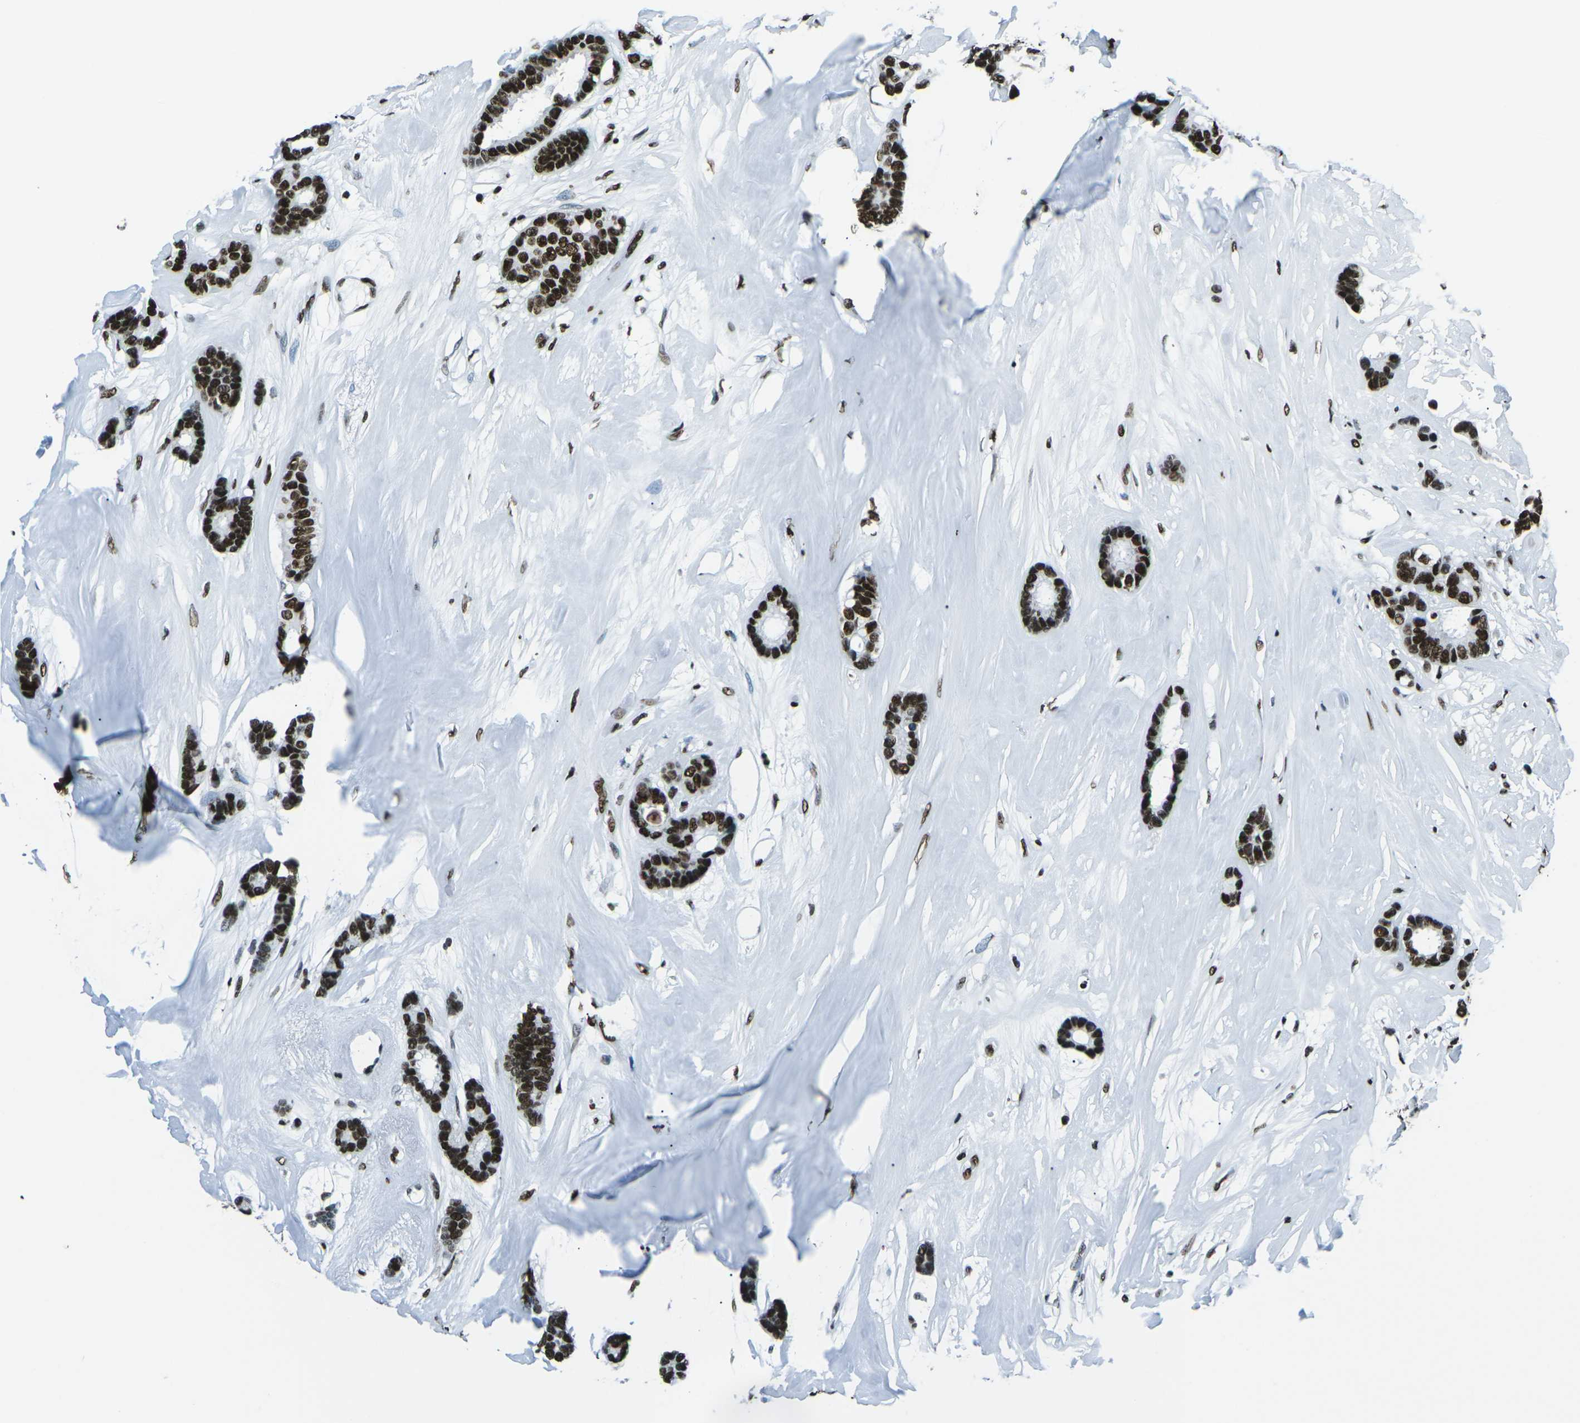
{"staining": {"intensity": "strong", "quantity": ">75%", "location": "nuclear"}, "tissue": "breast cancer", "cell_type": "Tumor cells", "image_type": "cancer", "snomed": [{"axis": "morphology", "description": "Duct carcinoma"}, {"axis": "topography", "description": "Breast"}], "caption": "Breast cancer stained for a protein shows strong nuclear positivity in tumor cells. (DAB IHC, brown staining for protein, blue staining for nuclei).", "gene": "HNRNPL", "patient": {"sex": "female", "age": 87}}